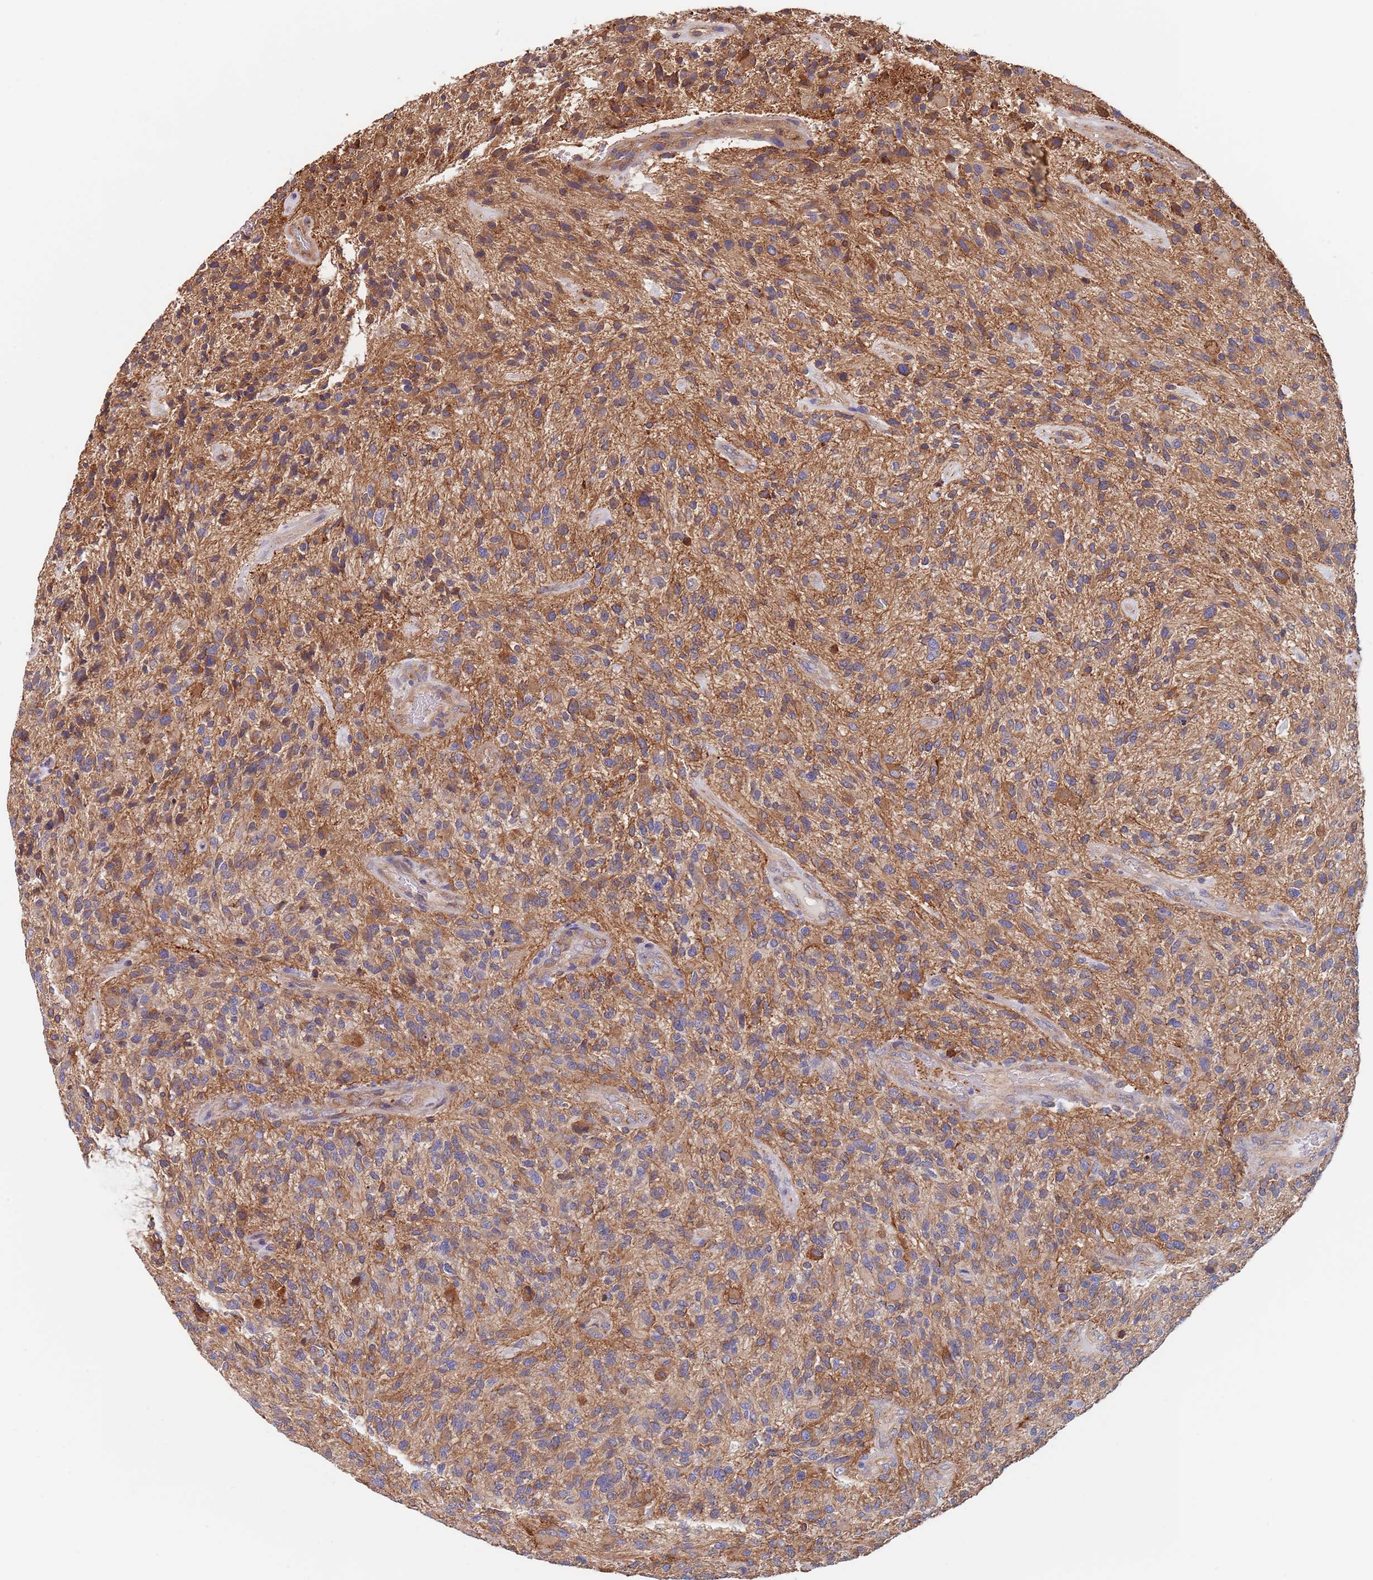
{"staining": {"intensity": "moderate", "quantity": "25%-75%", "location": "cytoplasmic/membranous"}, "tissue": "glioma", "cell_type": "Tumor cells", "image_type": "cancer", "snomed": [{"axis": "morphology", "description": "Glioma, malignant, High grade"}, {"axis": "topography", "description": "Brain"}], "caption": "This histopathology image demonstrates immunohistochemistry (IHC) staining of human malignant high-grade glioma, with medium moderate cytoplasmic/membranous positivity in about 25%-75% of tumor cells.", "gene": "DCUN1D3", "patient": {"sex": "male", "age": 47}}